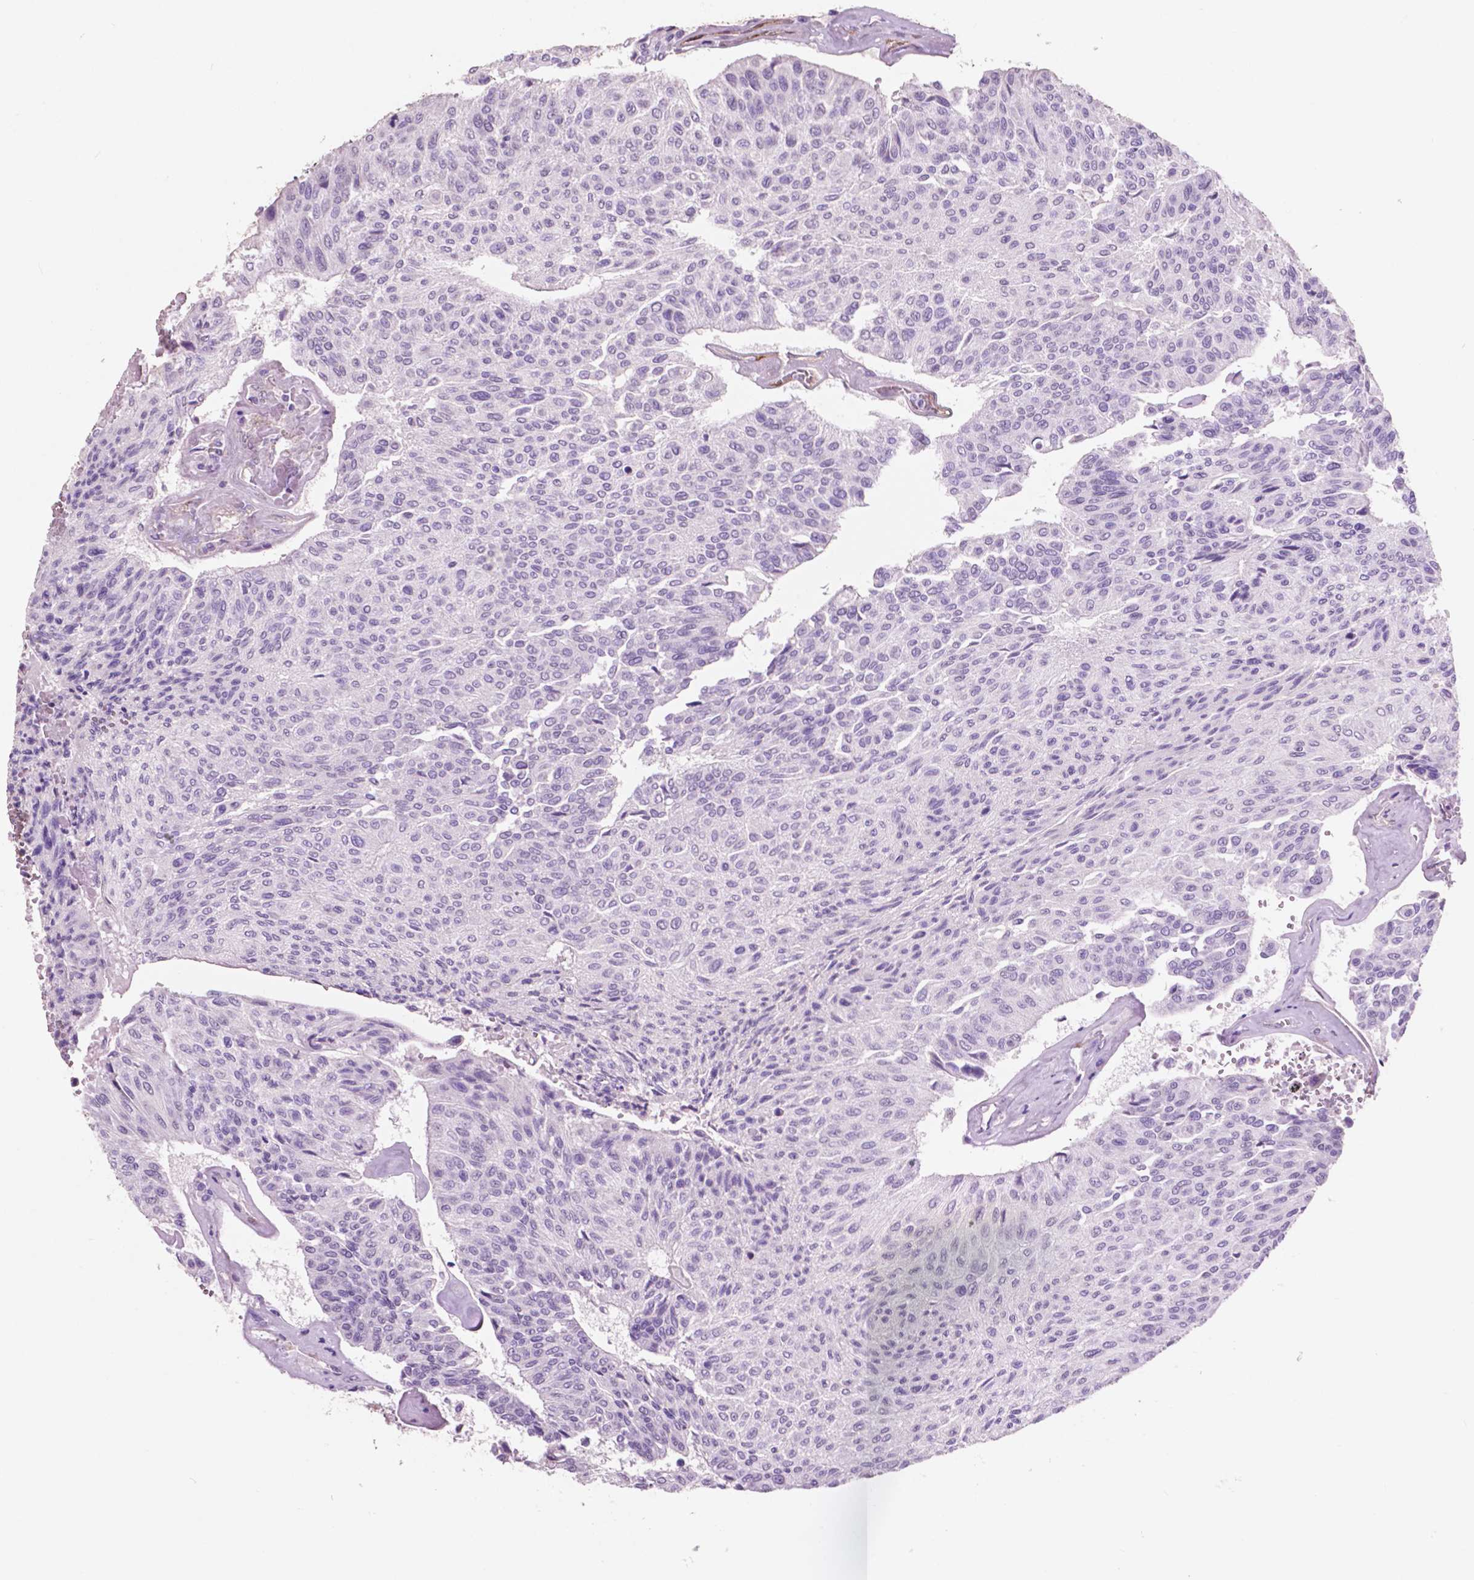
{"staining": {"intensity": "negative", "quantity": "none", "location": "none"}, "tissue": "urothelial cancer", "cell_type": "Tumor cells", "image_type": "cancer", "snomed": [{"axis": "morphology", "description": "Urothelial carcinoma, High grade"}, {"axis": "topography", "description": "Urinary bladder"}], "caption": "This is an immunohistochemistry histopathology image of human urothelial cancer. There is no expression in tumor cells.", "gene": "IDO1", "patient": {"sex": "male", "age": 66}}